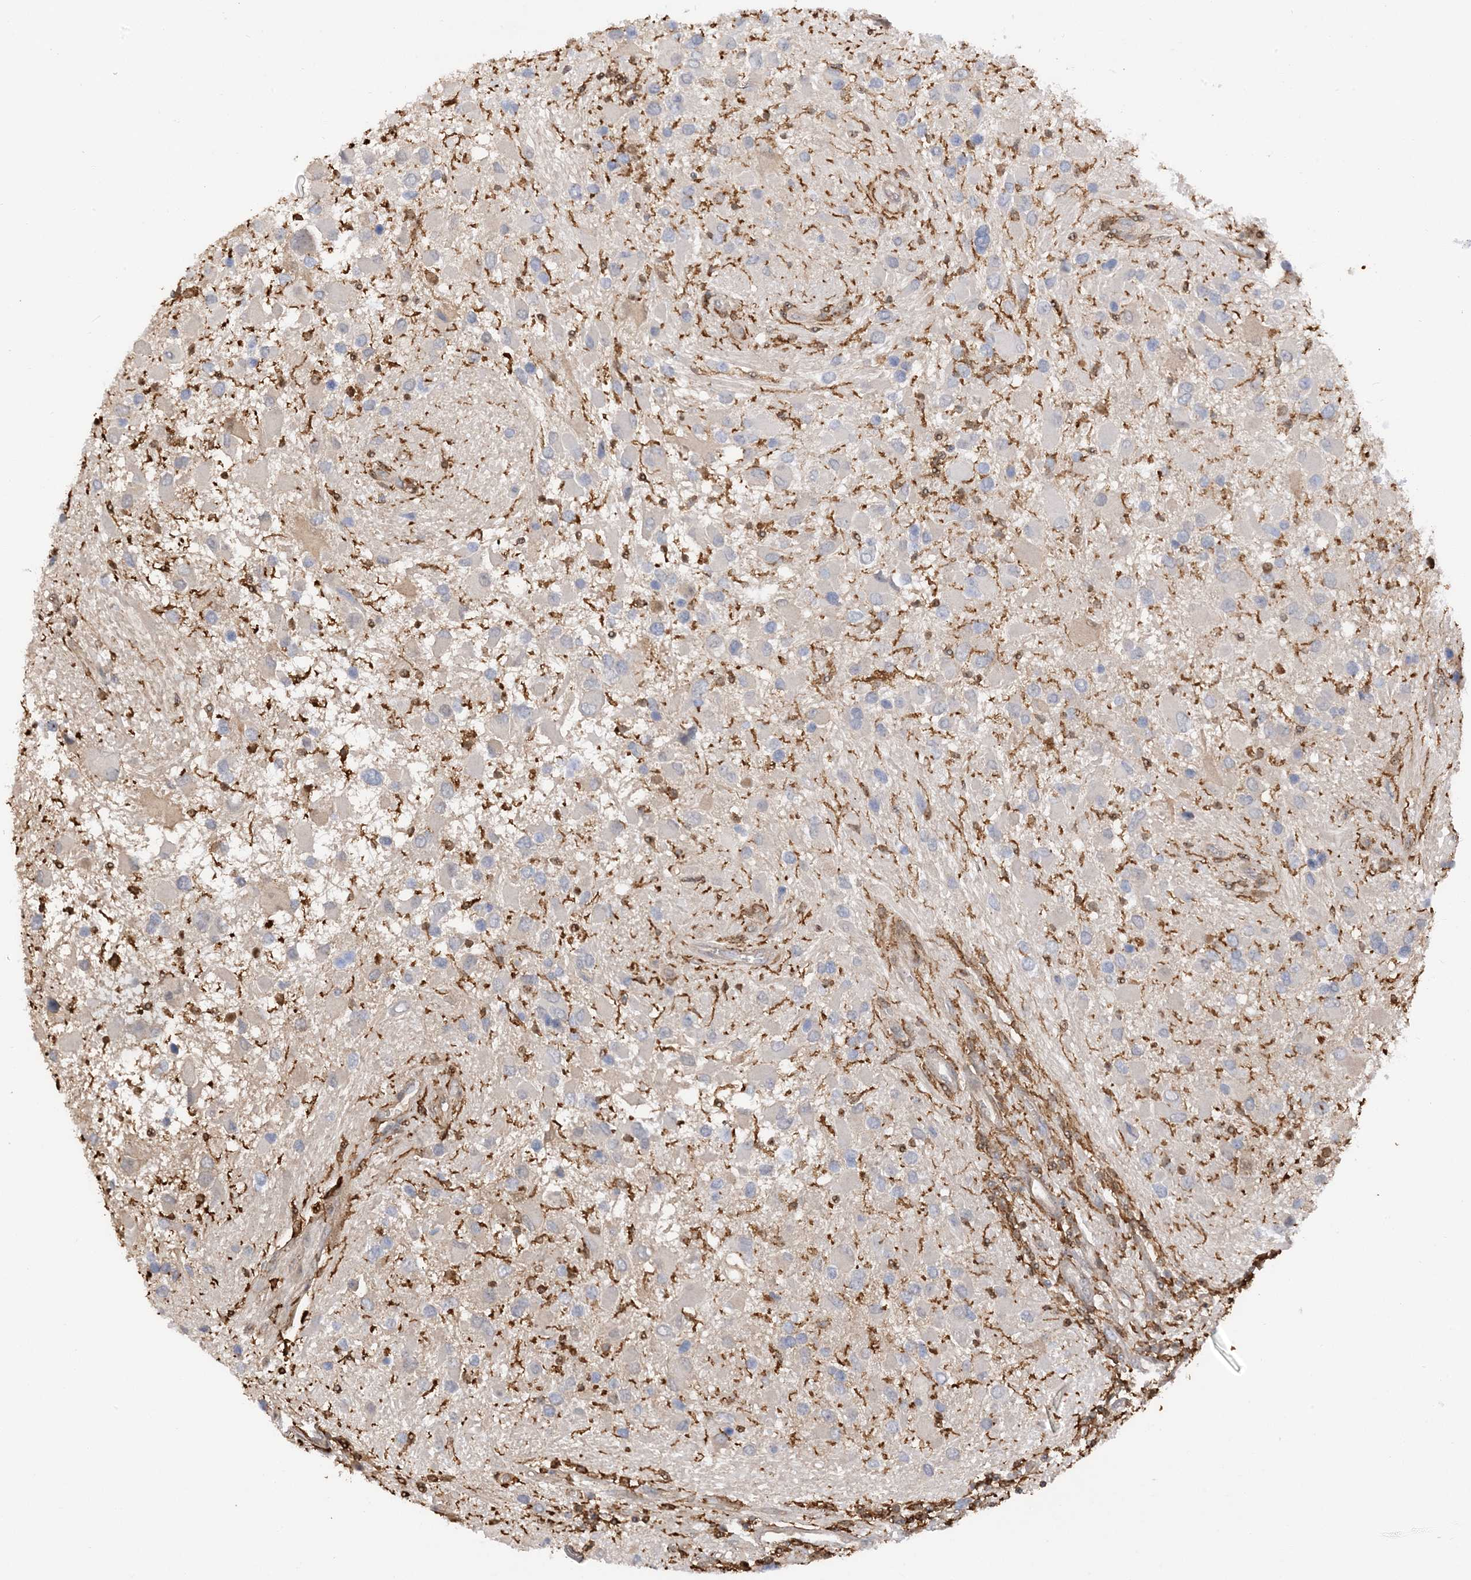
{"staining": {"intensity": "negative", "quantity": "none", "location": "none"}, "tissue": "glioma", "cell_type": "Tumor cells", "image_type": "cancer", "snomed": [{"axis": "morphology", "description": "Glioma, malignant, High grade"}, {"axis": "topography", "description": "Brain"}], "caption": "Tumor cells are negative for brown protein staining in malignant glioma (high-grade). Nuclei are stained in blue.", "gene": "PHACTR2", "patient": {"sex": "male", "age": 53}}